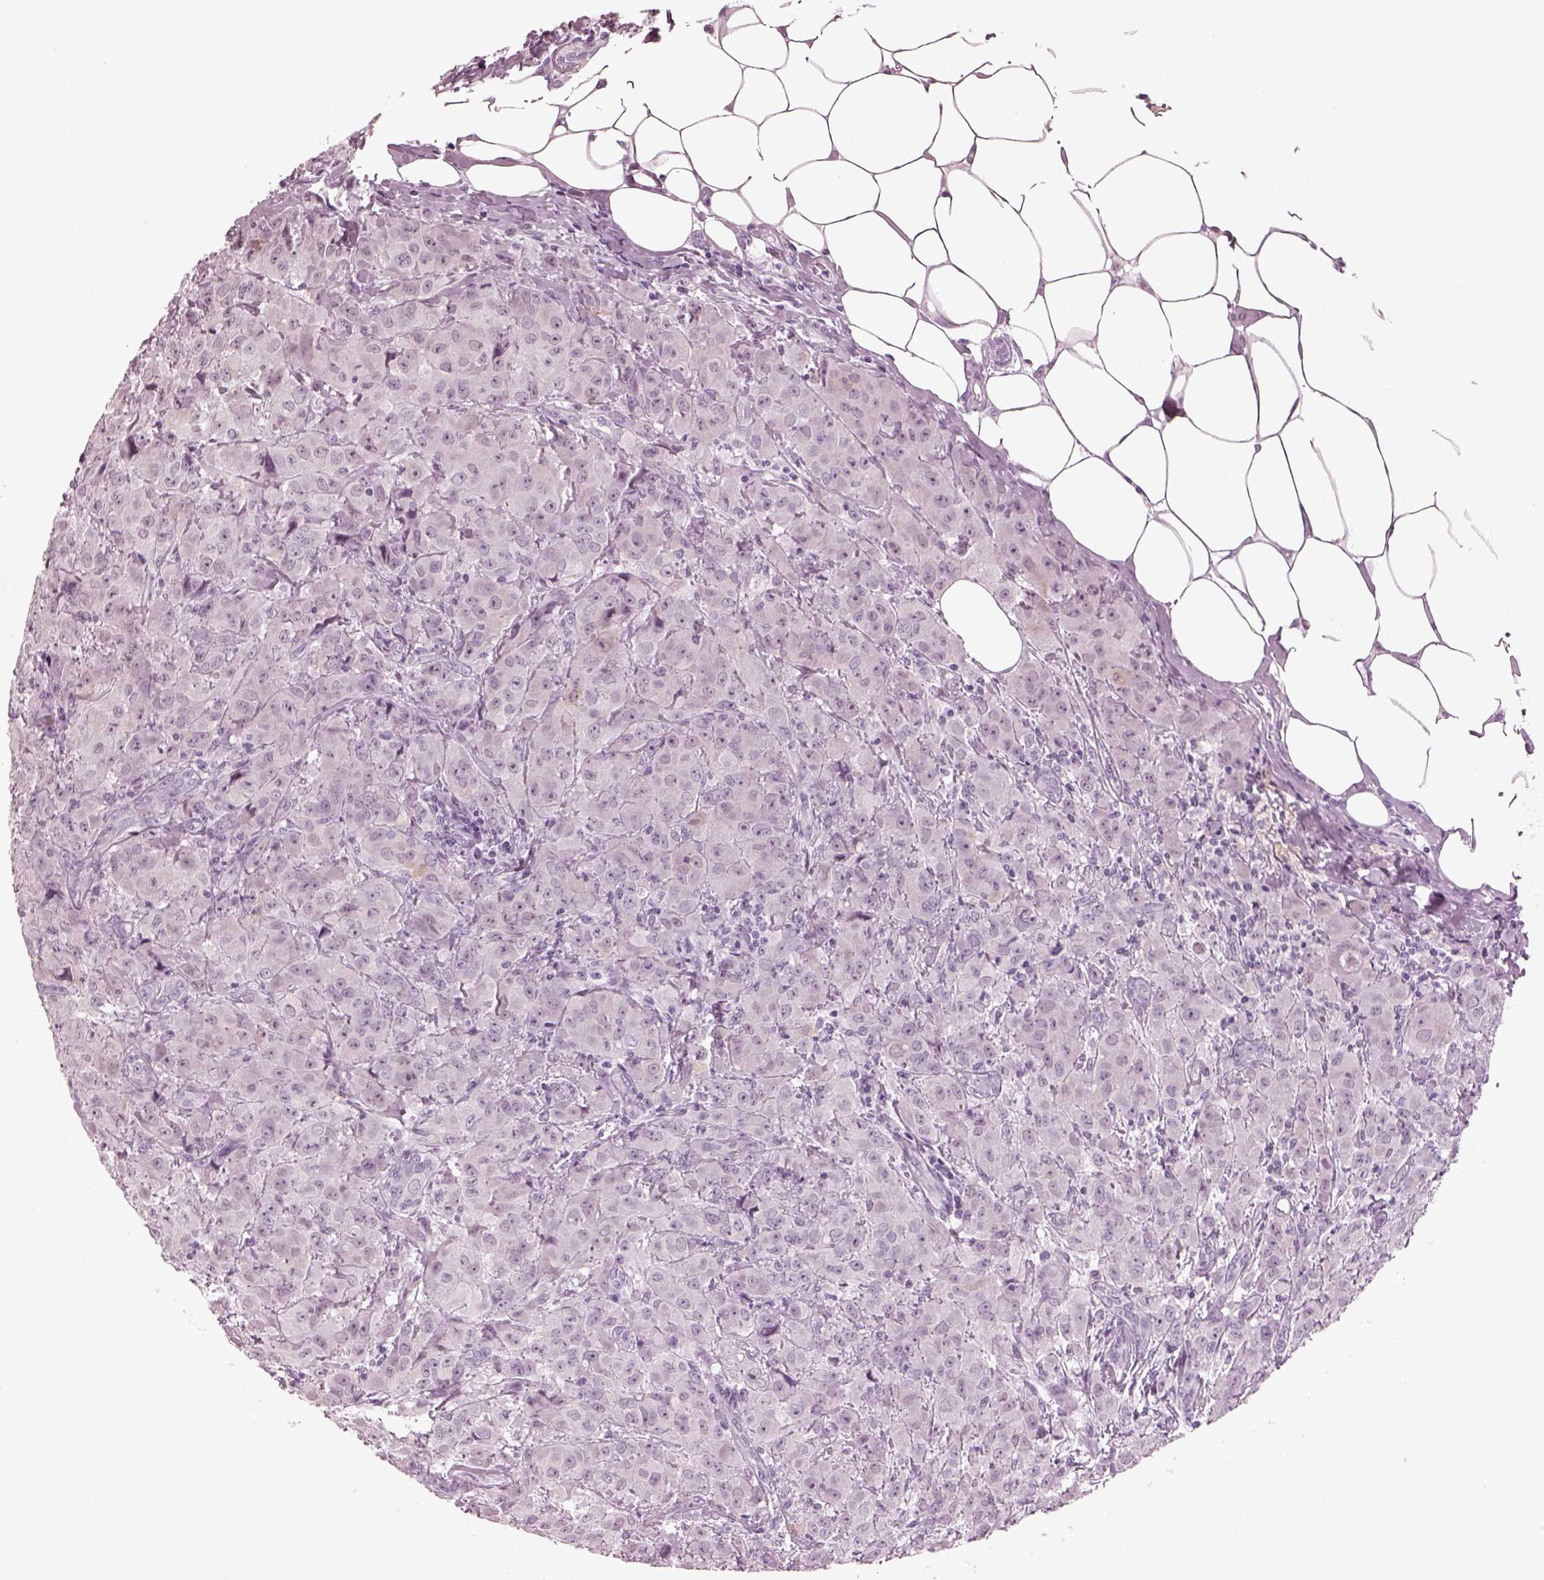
{"staining": {"intensity": "negative", "quantity": "none", "location": "none"}, "tissue": "breast cancer", "cell_type": "Tumor cells", "image_type": "cancer", "snomed": [{"axis": "morphology", "description": "Normal tissue, NOS"}, {"axis": "morphology", "description": "Duct carcinoma"}, {"axis": "topography", "description": "Breast"}], "caption": "A high-resolution image shows IHC staining of invasive ductal carcinoma (breast), which displays no significant expression in tumor cells. Nuclei are stained in blue.", "gene": "SLC6A17", "patient": {"sex": "female", "age": 43}}